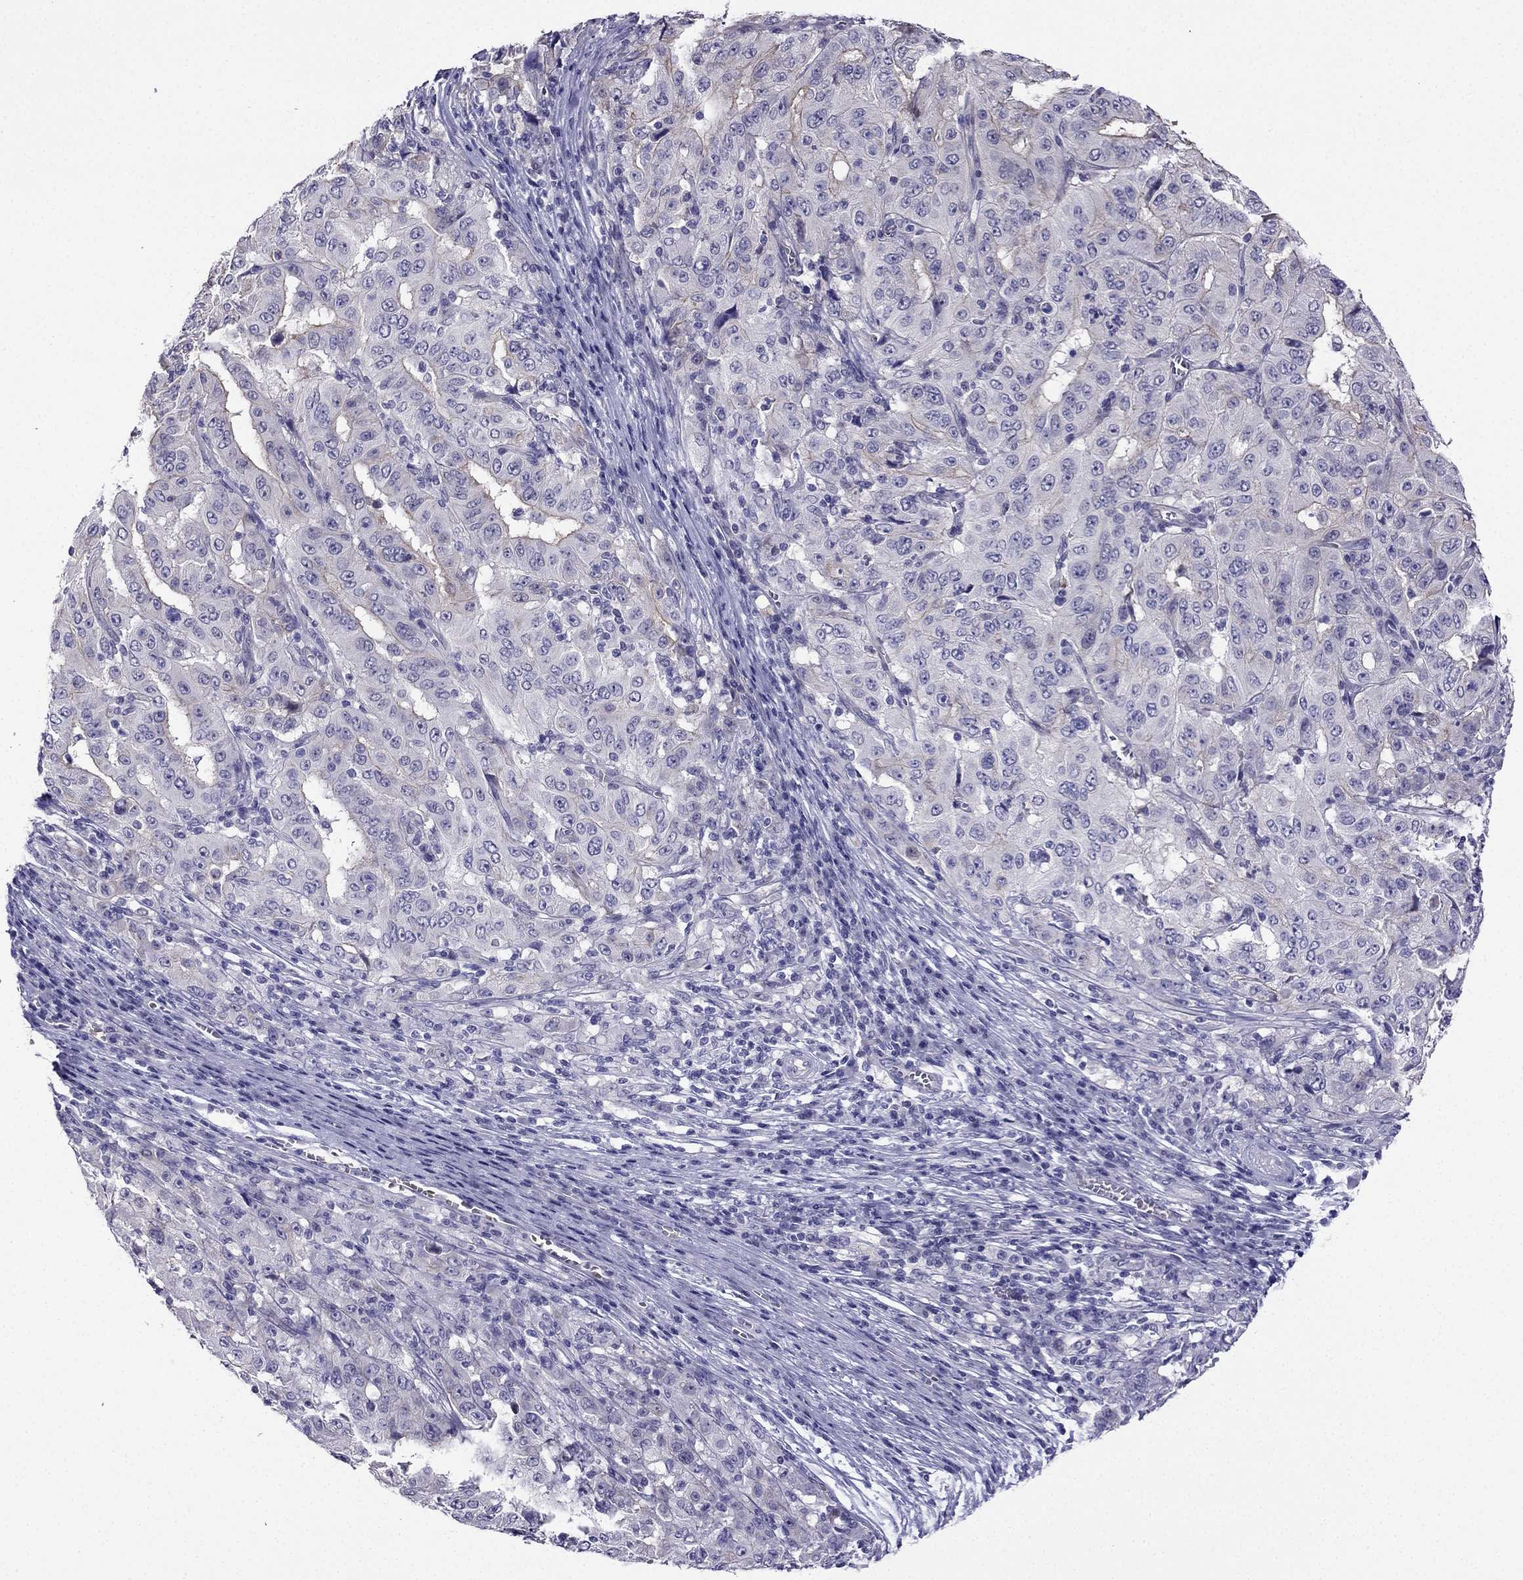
{"staining": {"intensity": "negative", "quantity": "none", "location": "none"}, "tissue": "pancreatic cancer", "cell_type": "Tumor cells", "image_type": "cancer", "snomed": [{"axis": "morphology", "description": "Adenocarcinoma, NOS"}, {"axis": "topography", "description": "Pancreas"}], "caption": "High power microscopy photomicrograph of an IHC histopathology image of pancreatic cancer (adenocarcinoma), revealing no significant staining in tumor cells. The staining was performed using DAB (3,3'-diaminobenzidine) to visualize the protein expression in brown, while the nuclei were stained in blue with hematoxylin (Magnification: 20x).", "gene": "KCNJ10", "patient": {"sex": "male", "age": 63}}